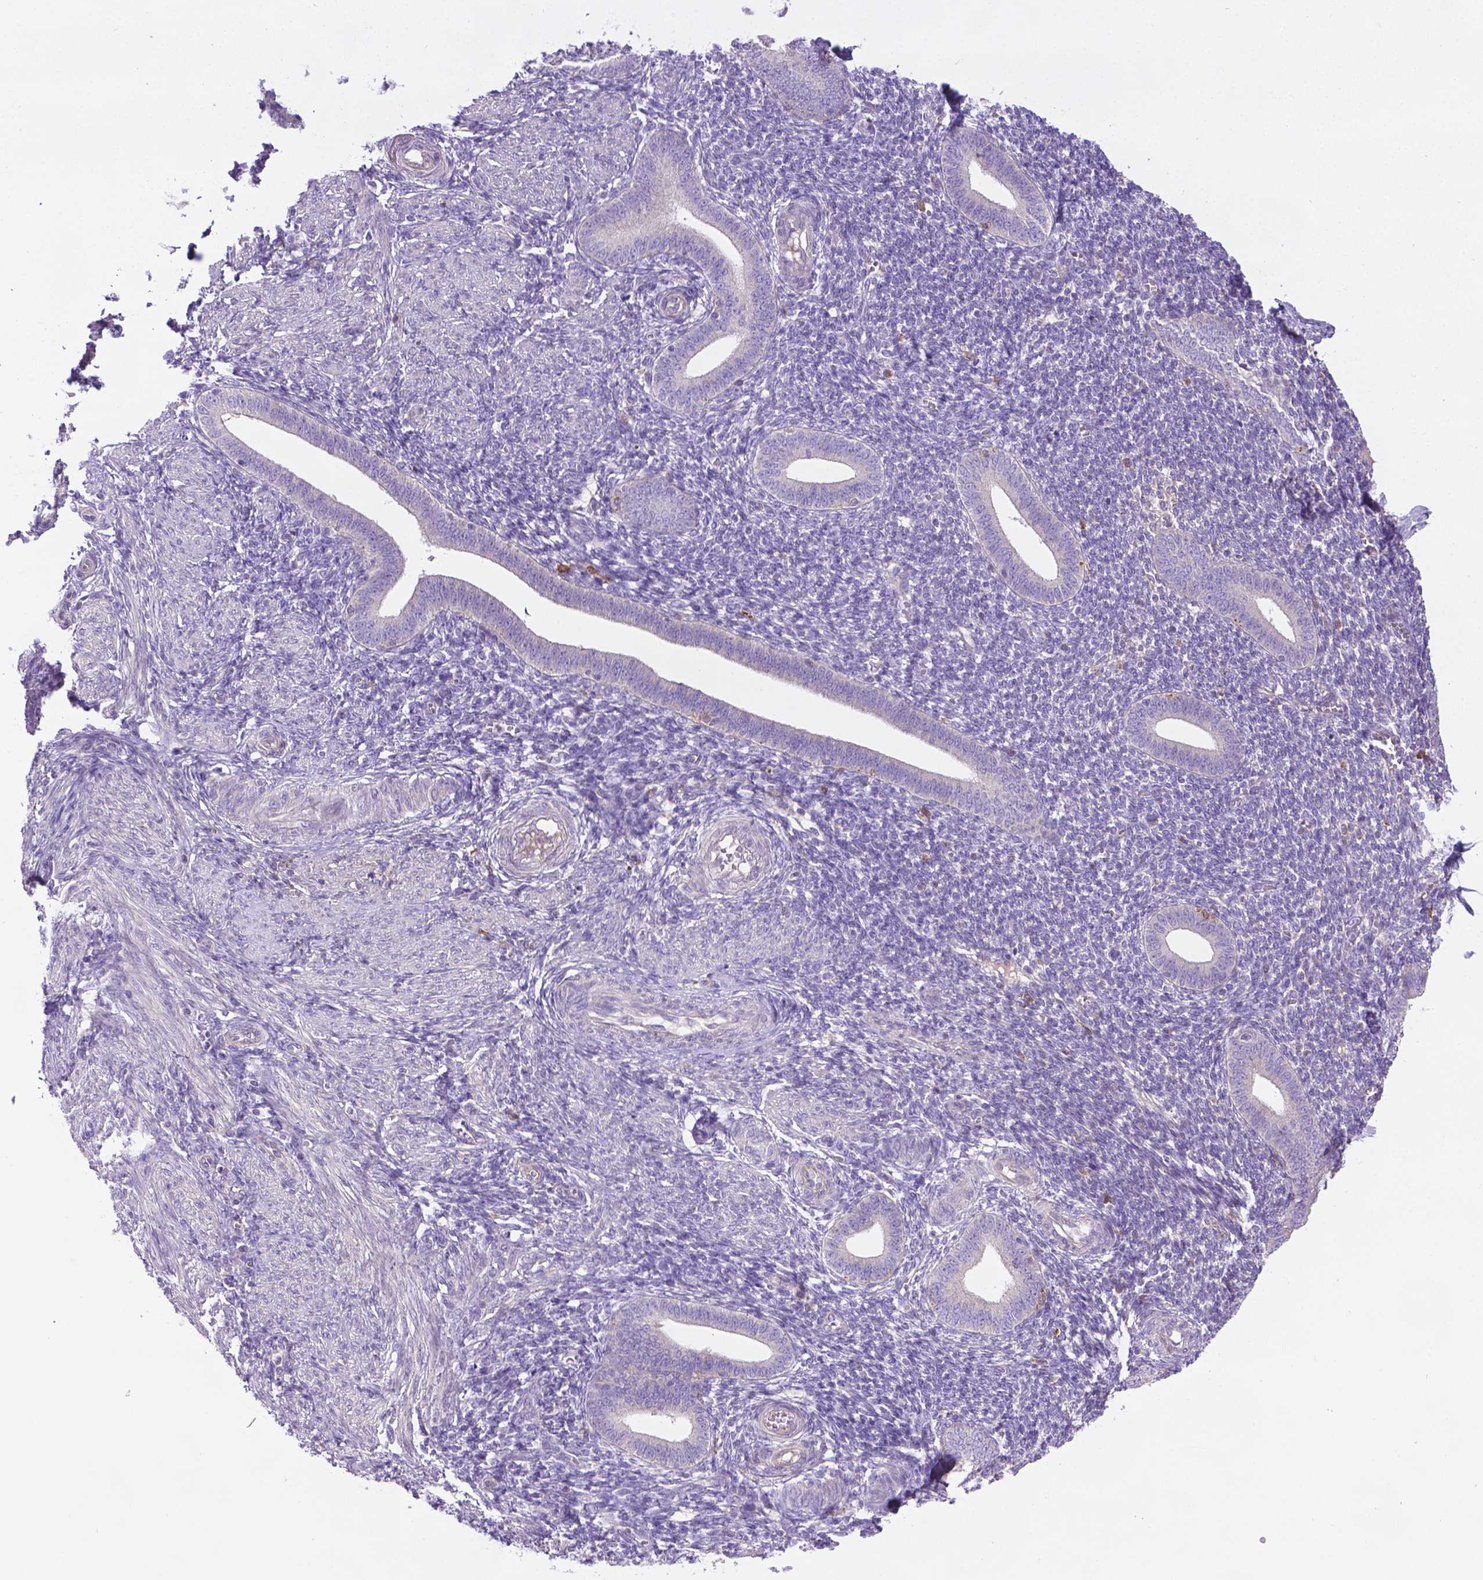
{"staining": {"intensity": "negative", "quantity": "none", "location": "none"}, "tissue": "endometrium", "cell_type": "Cells in endometrial stroma", "image_type": "normal", "snomed": [{"axis": "morphology", "description": "Normal tissue, NOS"}, {"axis": "topography", "description": "Endometrium"}], "caption": "Immunohistochemistry of unremarkable human endometrium reveals no expression in cells in endometrial stroma. (DAB (3,3'-diaminobenzidine) immunohistochemistry (IHC), high magnification).", "gene": "SLC51B", "patient": {"sex": "female", "age": 25}}